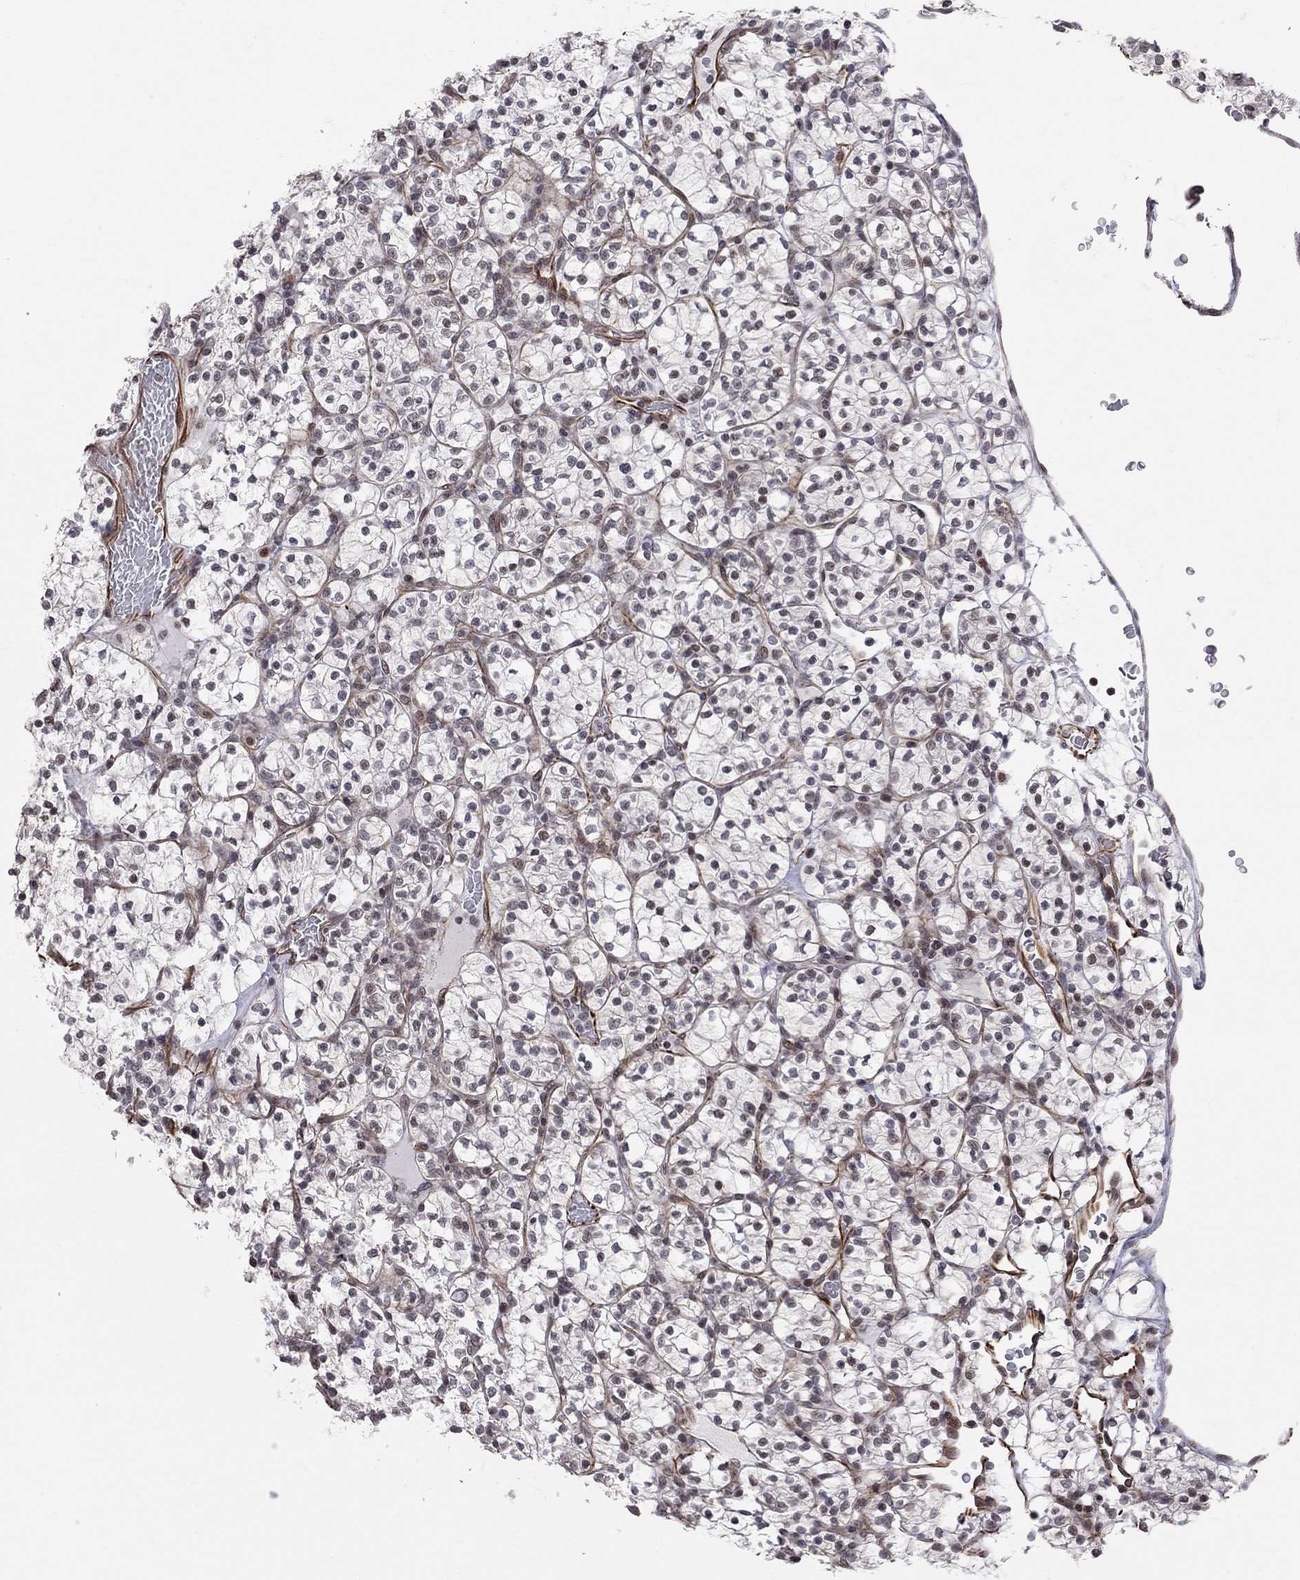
{"staining": {"intensity": "negative", "quantity": "none", "location": "none"}, "tissue": "renal cancer", "cell_type": "Tumor cells", "image_type": "cancer", "snomed": [{"axis": "morphology", "description": "Adenocarcinoma, NOS"}, {"axis": "topography", "description": "Kidney"}], "caption": "Immunohistochemistry image of neoplastic tissue: human renal cancer stained with DAB (3,3'-diaminobenzidine) displays no significant protein expression in tumor cells. The staining is performed using DAB (3,3'-diaminobenzidine) brown chromogen with nuclei counter-stained in using hematoxylin.", "gene": "MTNR1B", "patient": {"sex": "female", "age": 89}}